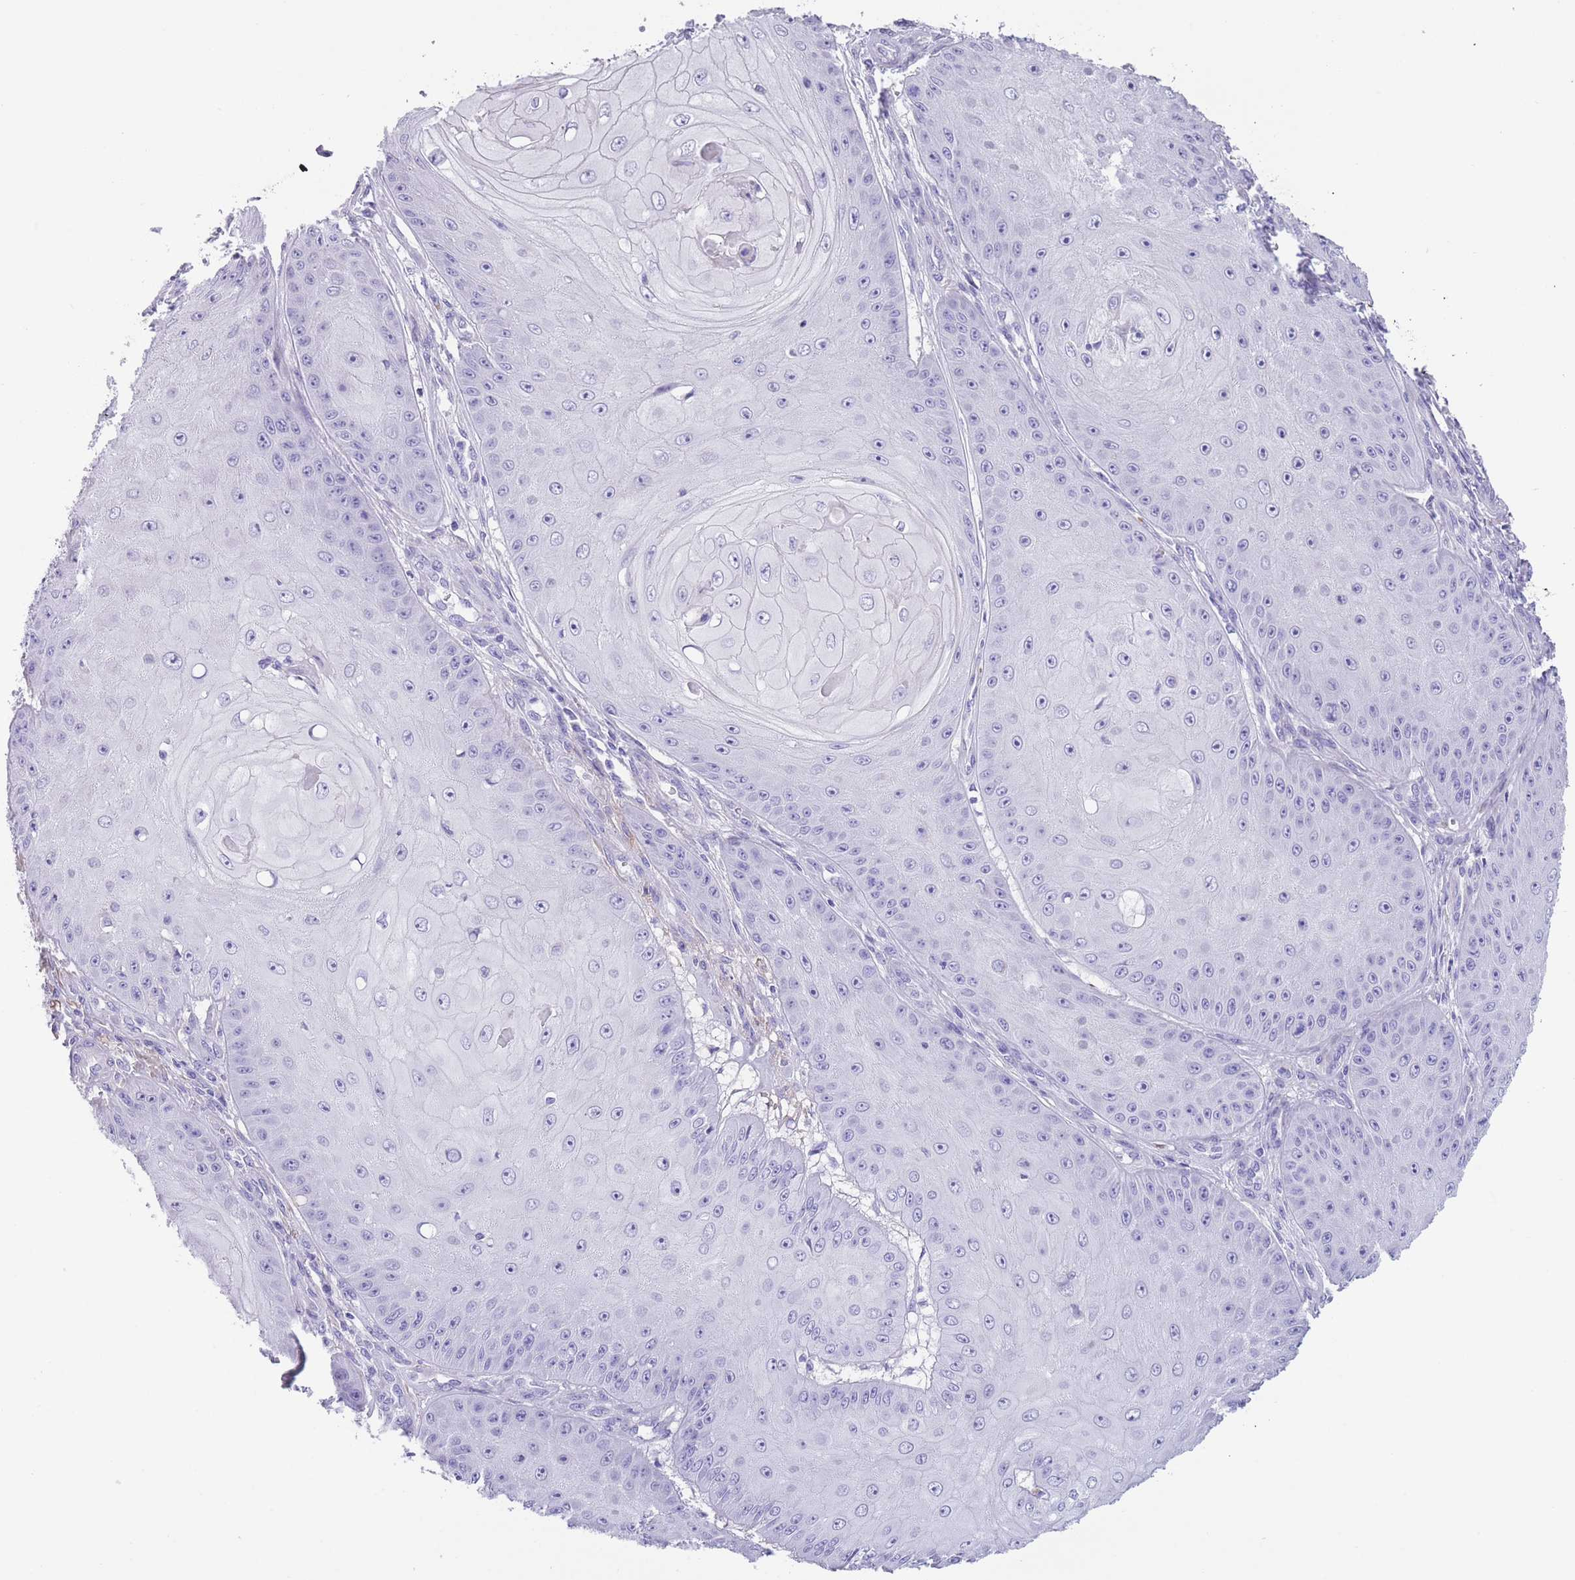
{"staining": {"intensity": "negative", "quantity": "none", "location": "none"}, "tissue": "skin cancer", "cell_type": "Tumor cells", "image_type": "cancer", "snomed": [{"axis": "morphology", "description": "Squamous cell carcinoma, NOS"}, {"axis": "topography", "description": "Skin"}], "caption": "This histopathology image is of skin squamous cell carcinoma stained with immunohistochemistry (IHC) to label a protein in brown with the nuclei are counter-stained blue. There is no staining in tumor cells.", "gene": "RAI2", "patient": {"sex": "male", "age": 70}}